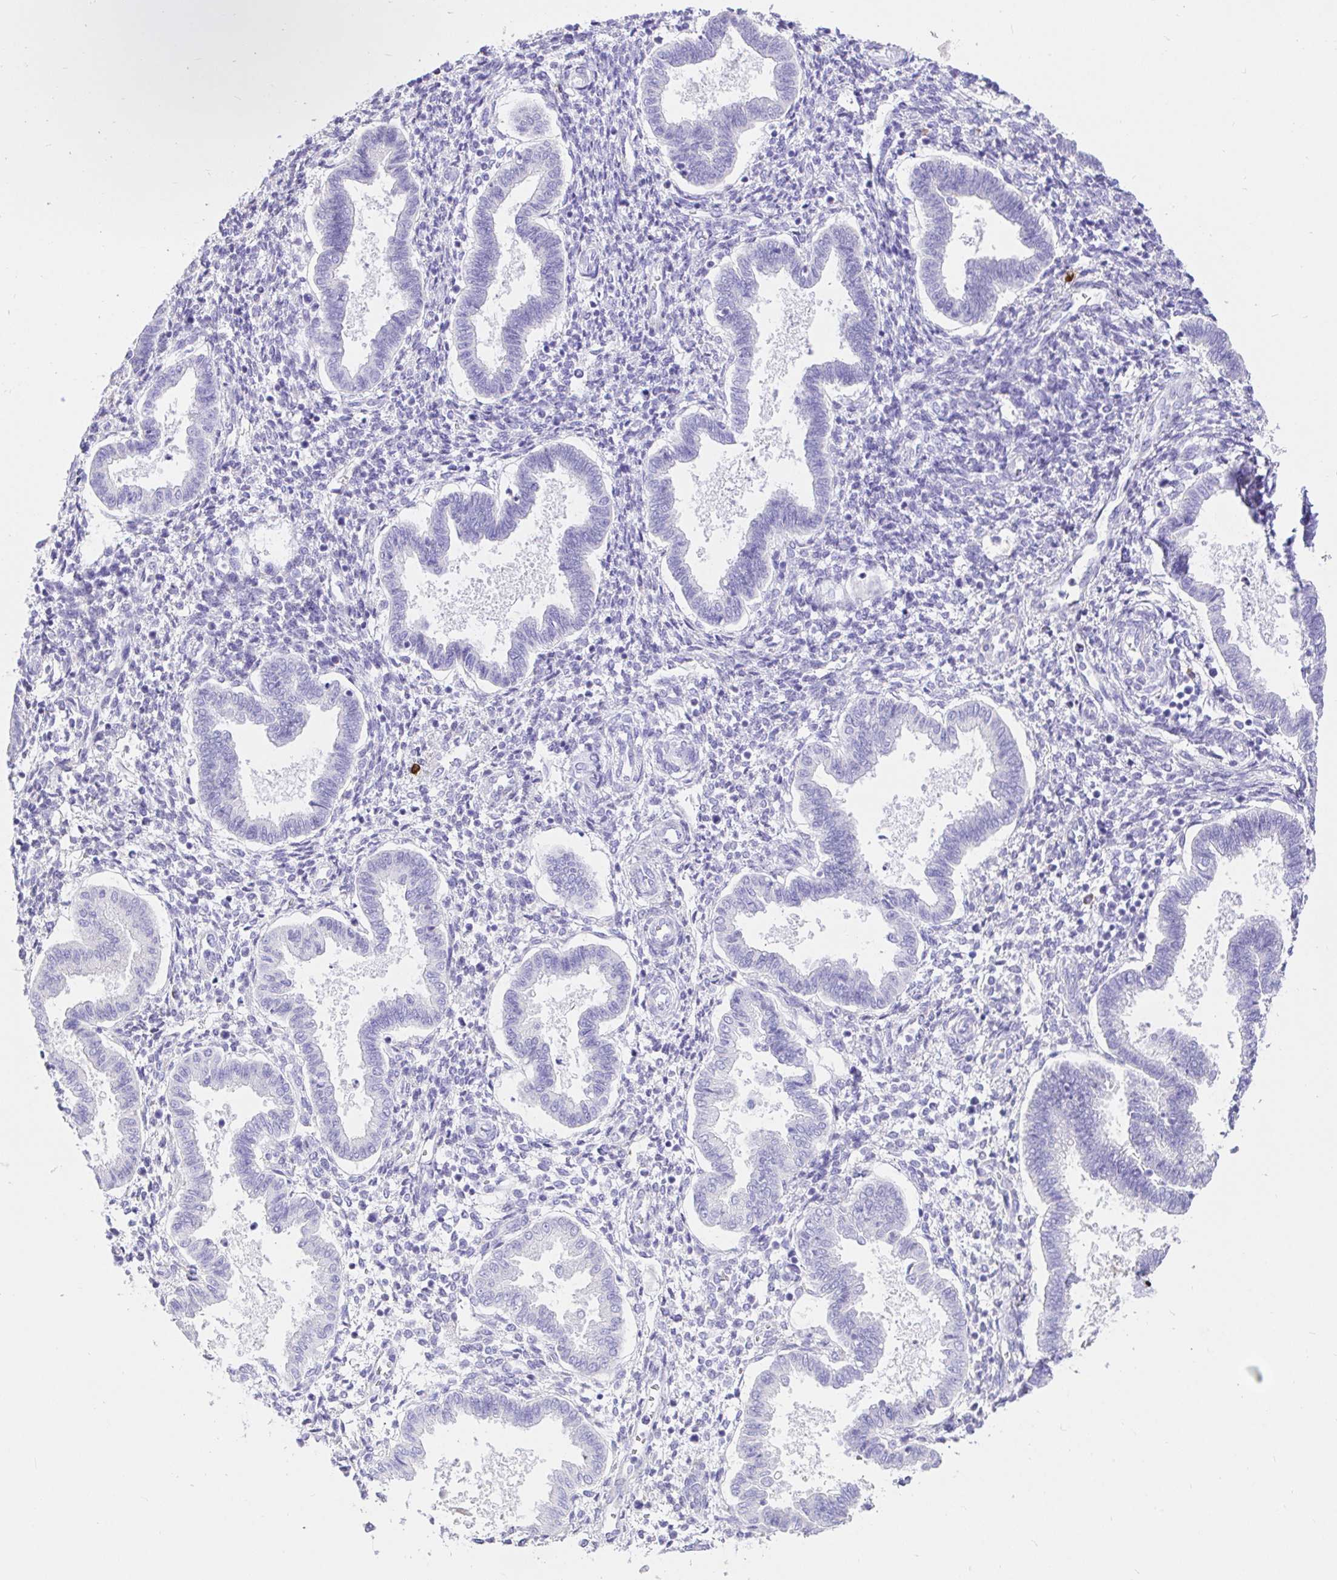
{"staining": {"intensity": "negative", "quantity": "none", "location": "none"}, "tissue": "endometrium", "cell_type": "Cells in endometrial stroma", "image_type": "normal", "snomed": [{"axis": "morphology", "description": "Normal tissue, NOS"}, {"axis": "topography", "description": "Endometrium"}], "caption": "The image displays no staining of cells in endometrial stroma in unremarkable endometrium. (DAB (3,3'-diaminobenzidine) immunohistochemistry, high magnification).", "gene": "CCDC62", "patient": {"sex": "female", "age": 24}}